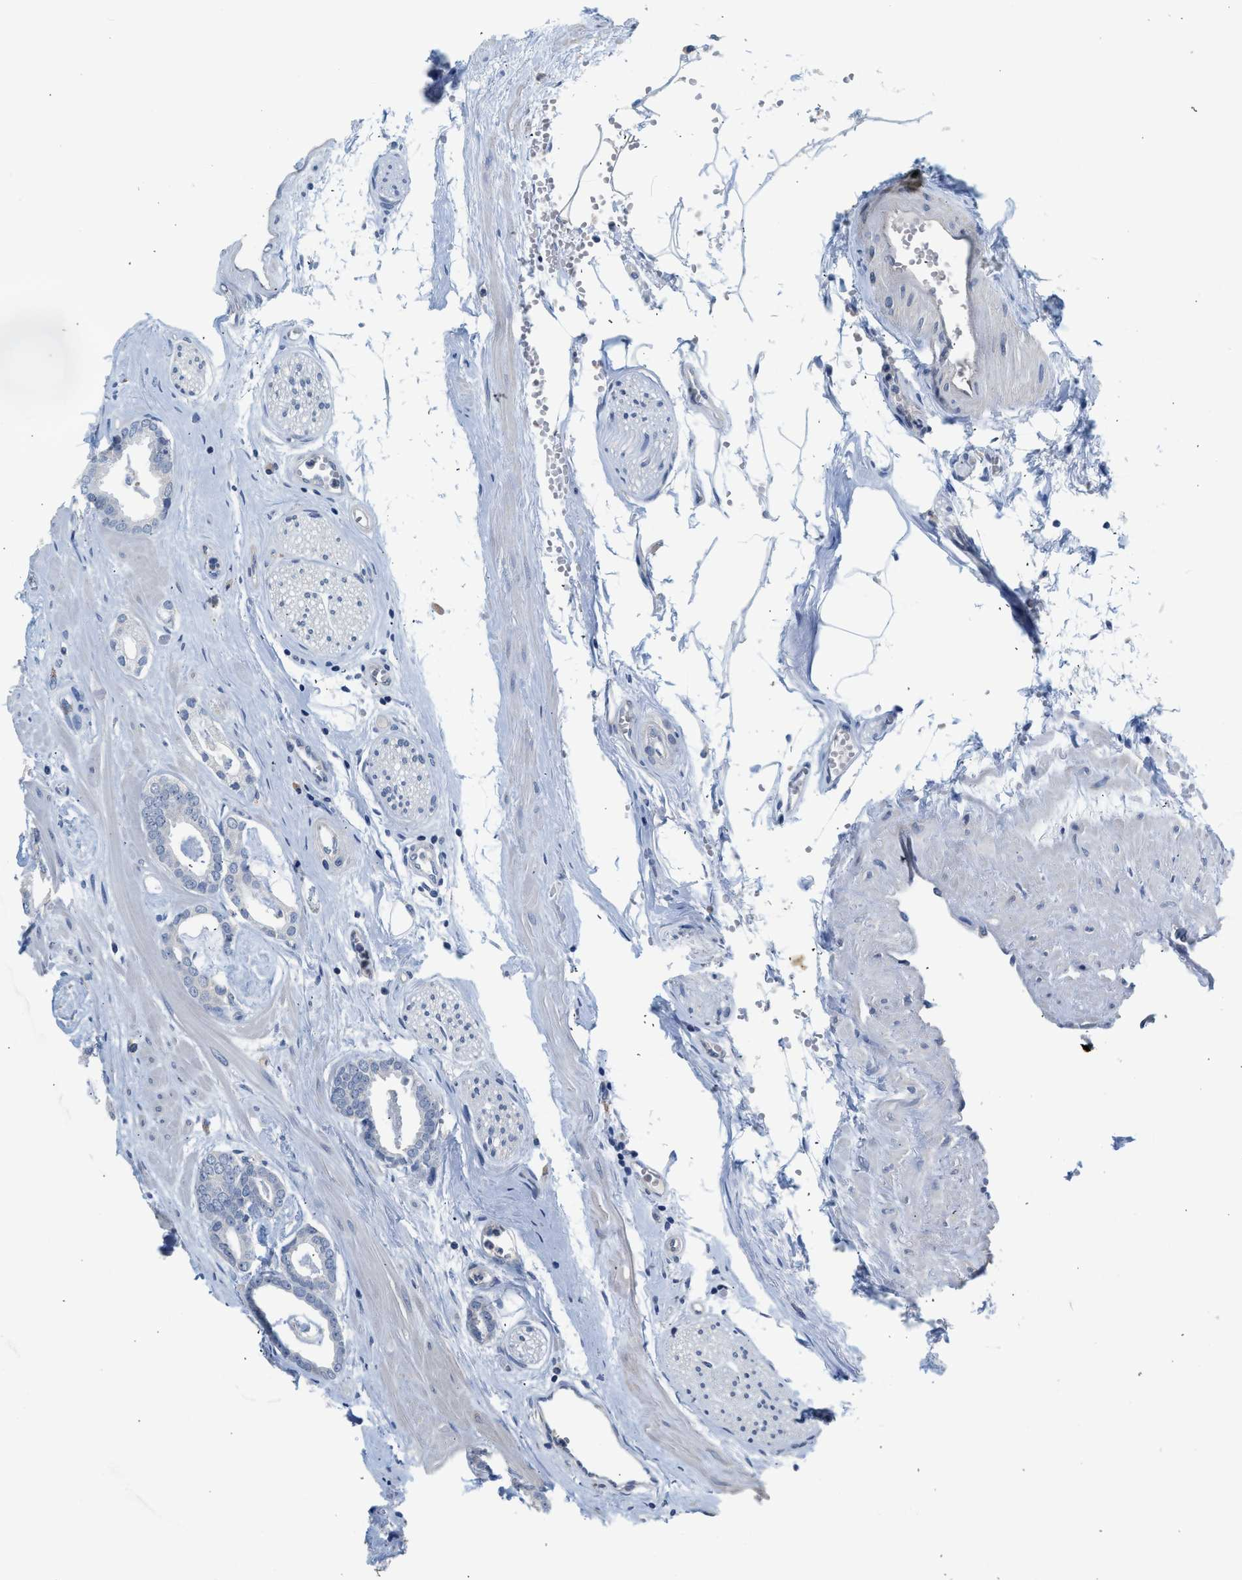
{"staining": {"intensity": "negative", "quantity": "none", "location": "none"}, "tissue": "prostate cancer", "cell_type": "Tumor cells", "image_type": "cancer", "snomed": [{"axis": "morphology", "description": "Adenocarcinoma, Low grade"}, {"axis": "topography", "description": "Prostate"}], "caption": "This is a micrograph of immunohistochemistry (IHC) staining of prostate cancer, which shows no positivity in tumor cells.", "gene": "CSF3R", "patient": {"sex": "male", "age": 53}}